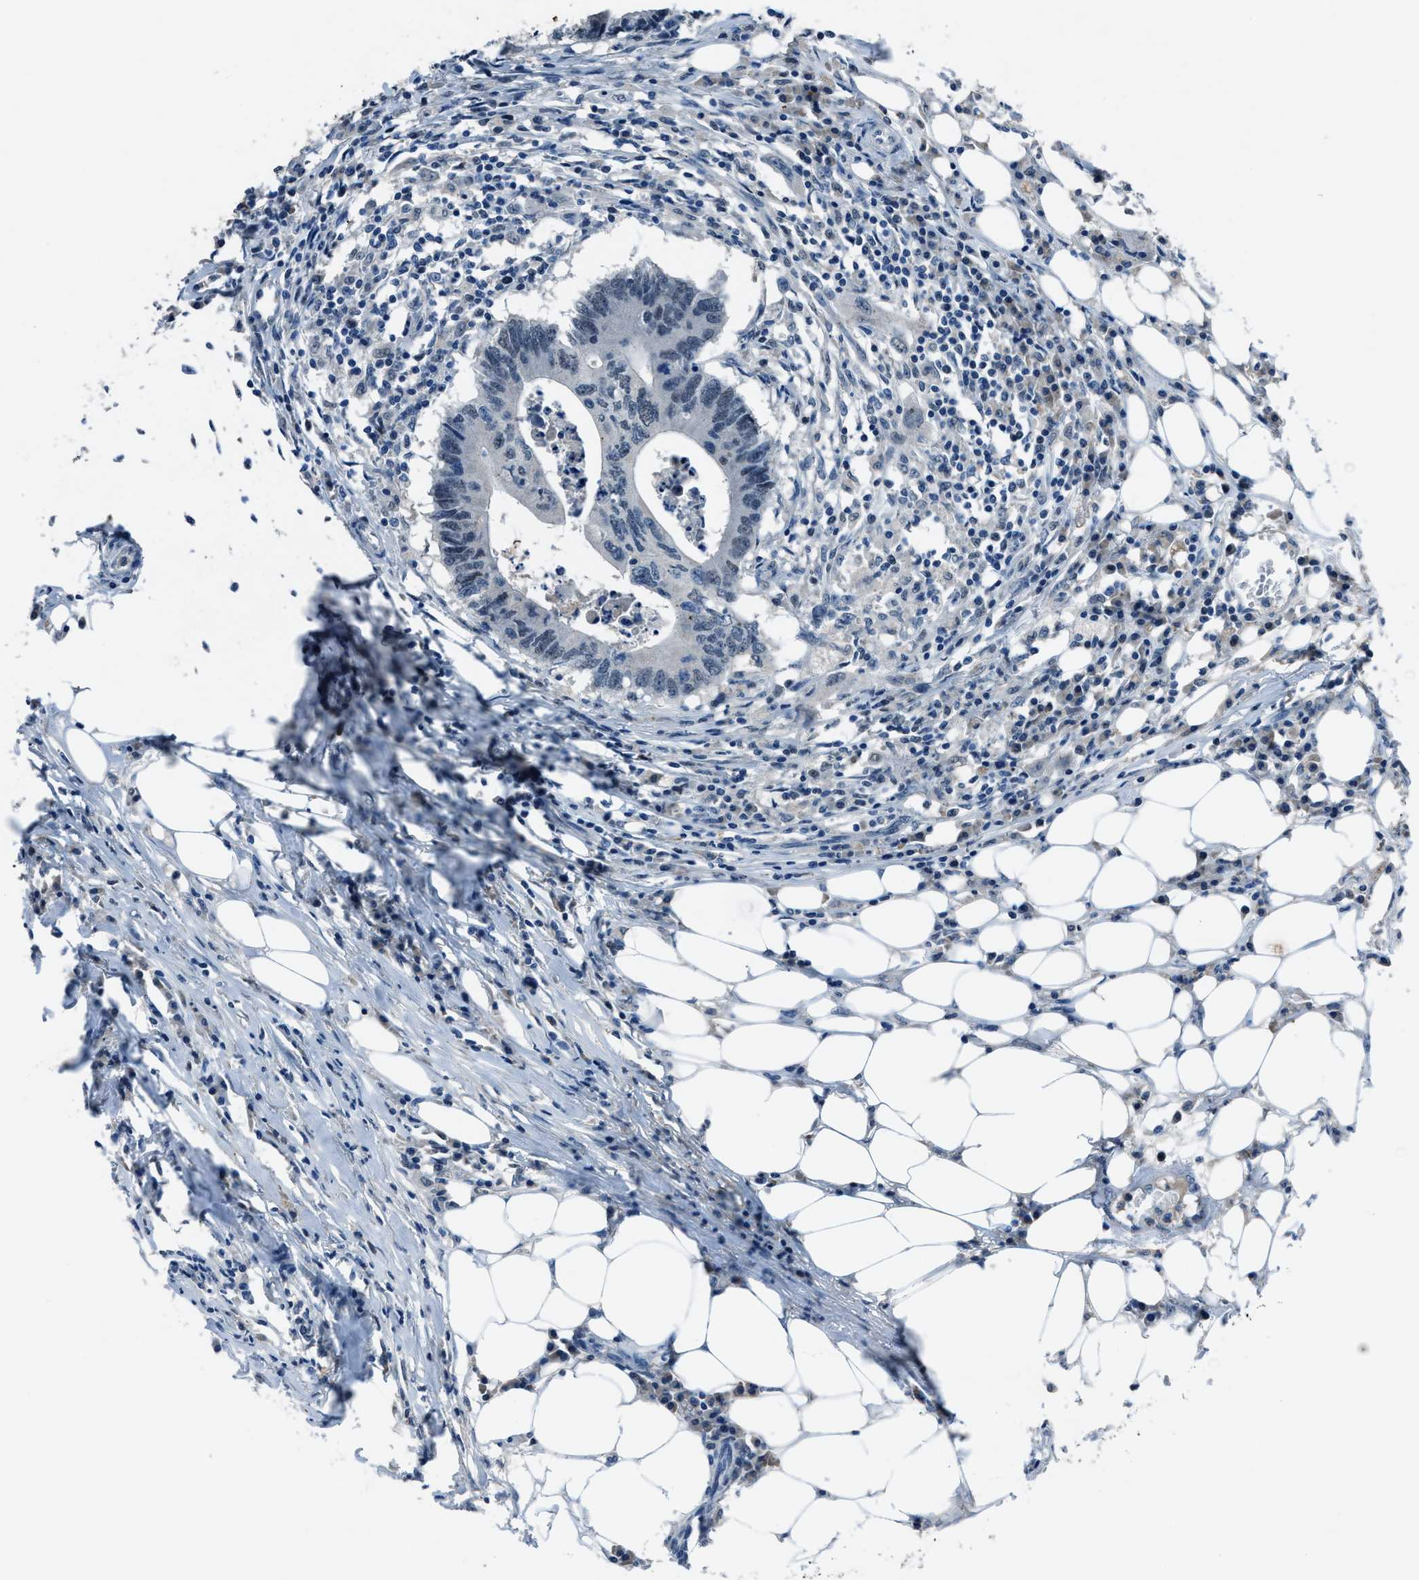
{"staining": {"intensity": "negative", "quantity": "none", "location": "none"}, "tissue": "colorectal cancer", "cell_type": "Tumor cells", "image_type": "cancer", "snomed": [{"axis": "morphology", "description": "Adenocarcinoma, NOS"}, {"axis": "topography", "description": "Colon"}], "caption": "DAB immunohistochemical staining of adenocarcinoma (colorectal) displays no significant expression in tumor cells.", "gene": "DUSP19", "patient": {"sex": "male", "age": 71}}